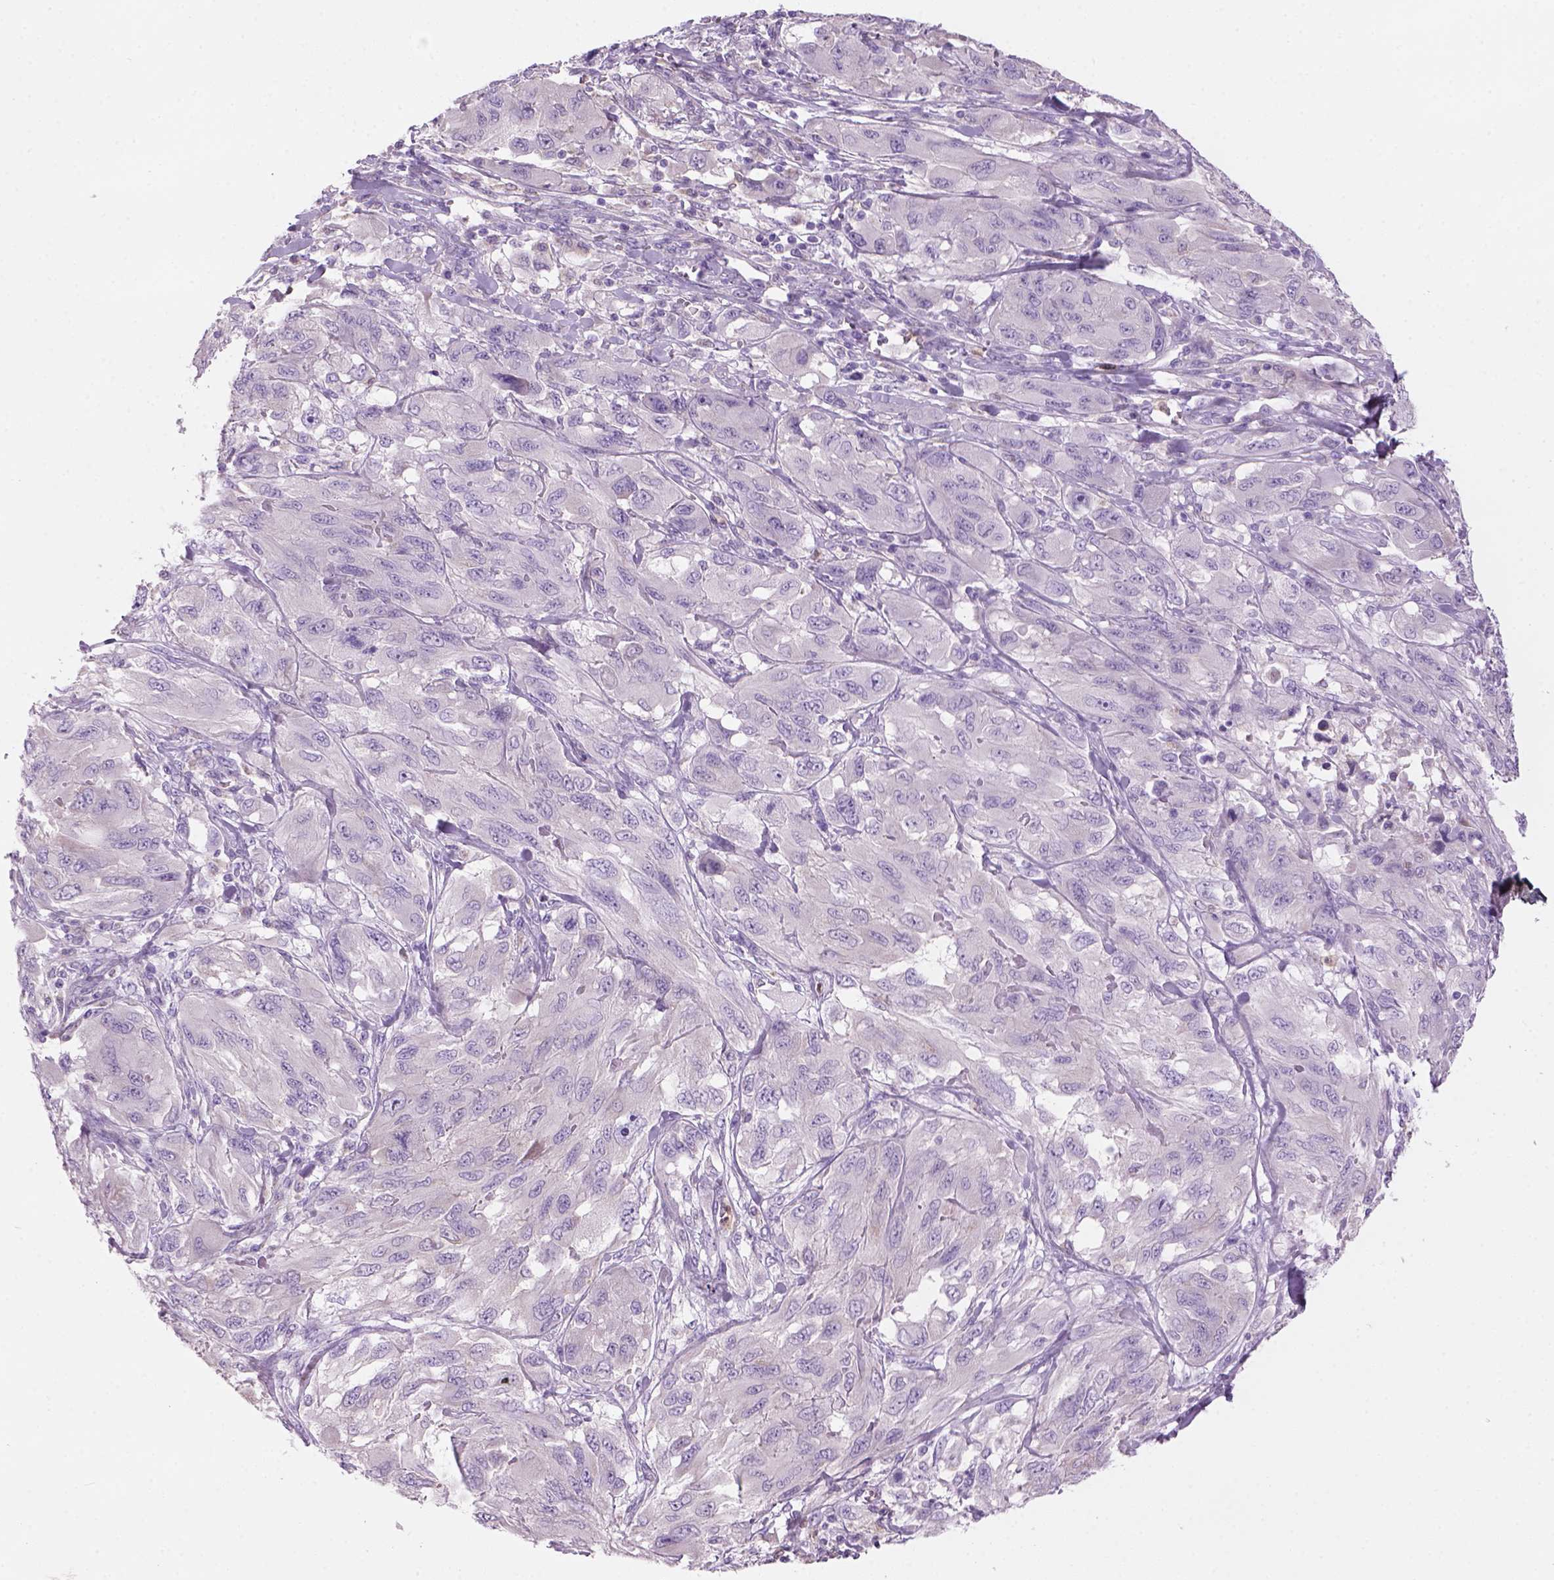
{"staining": {"intensity": "negative", "quantity": "none", "location": "none"}, "tissue": "melanoma", "cell_type": "Tumor cells", "image_type": "cancer", "snomed": [{"axis": "morphology", "description": "Malignant melanoma, NOS"}, {"axis": "topography", "description": "Skin"}], "caption": "An image of human malignant melanoma is negative for staining in tumor cells.", "gene": "CD84", "patient": {"sex": "female", "age": 91}}